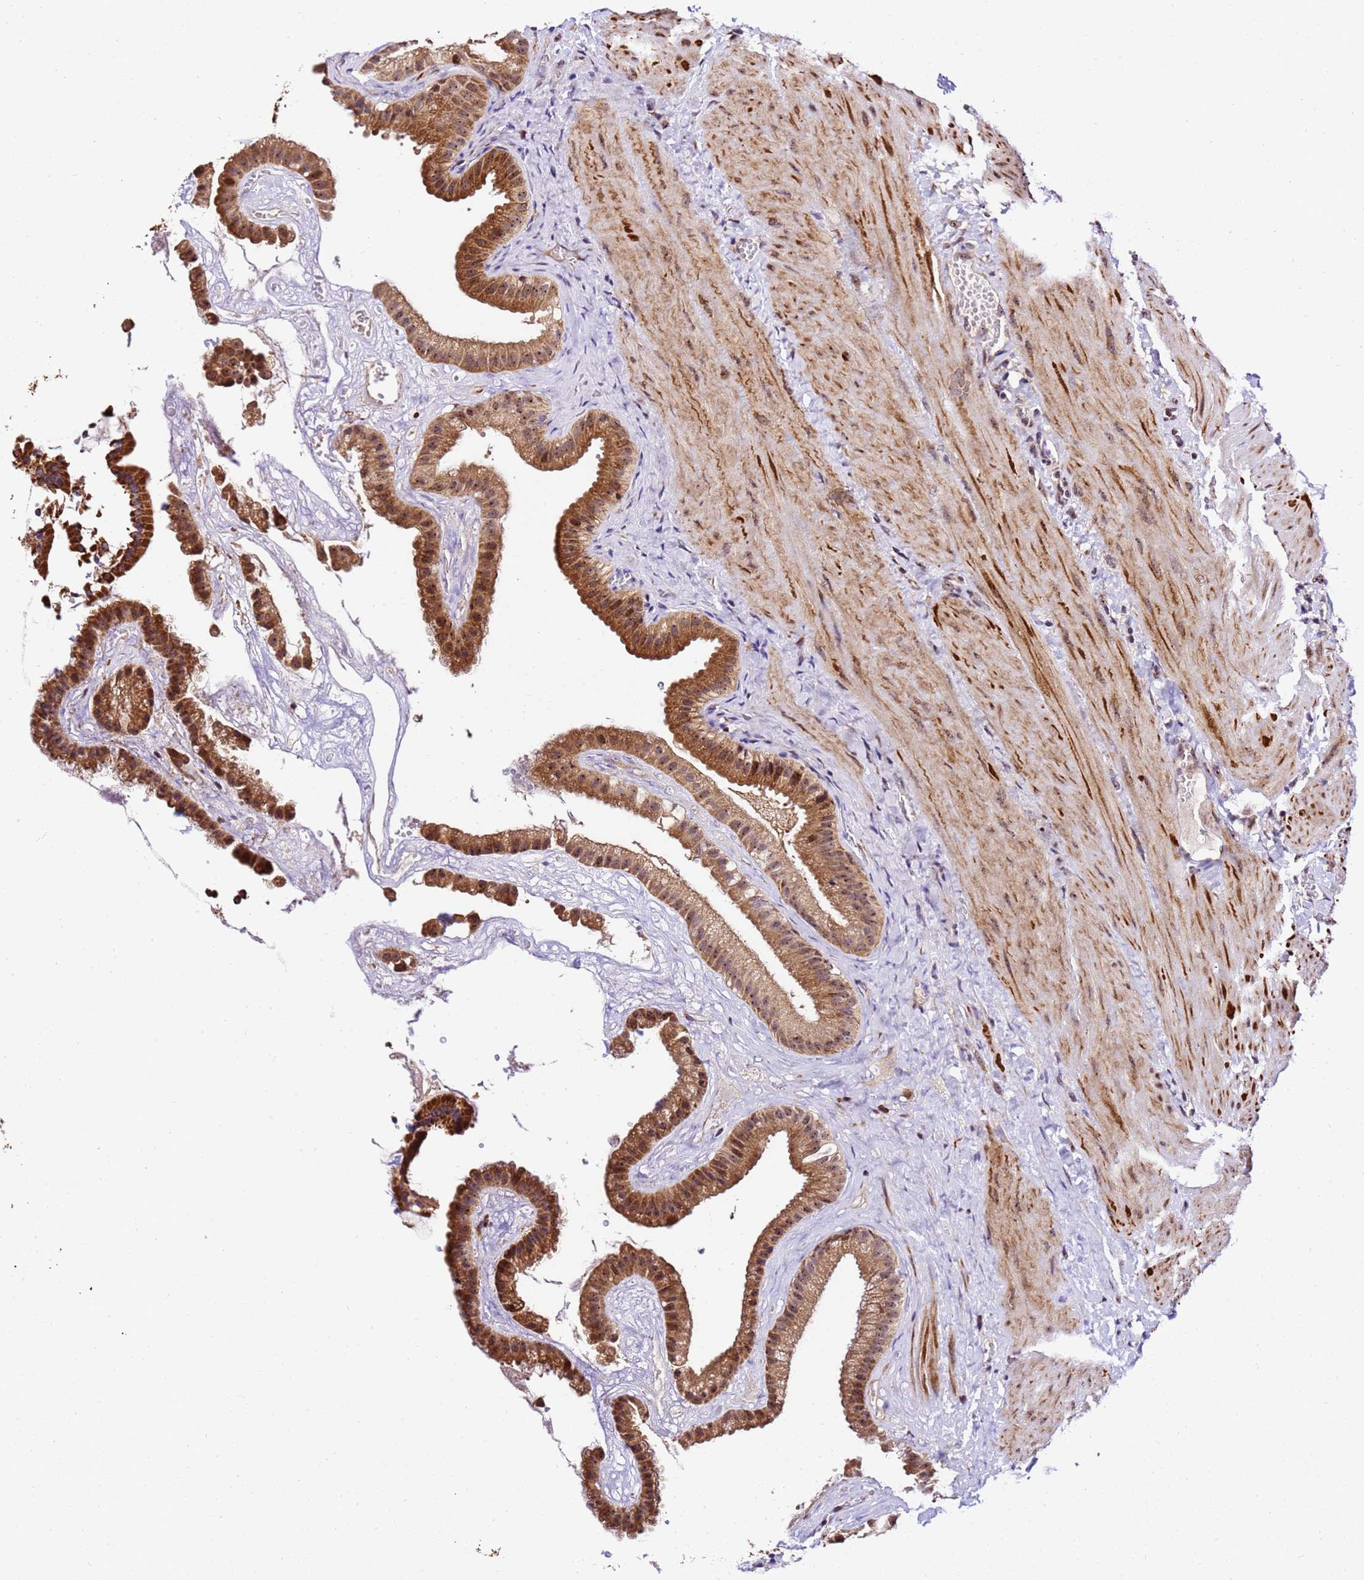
{"staining": {"intensity": "strong", "quantity": ">75%", "location": "cytoplasmic/membranous,nuclear"}, "tissue": "gallbladder", "cell_type": "Glandular cells", "image_type": "normal", "snomed": [{"axis": "morphology", "description": "Normal tissue, NOS"}, {"axis": "topography", "description": "Gallbladder"}], "caption": "Glandular cells reveal strong cytoplasmic/membranous,nuclear expression in about >75% of cells in normal gallbladder.", "gene": "SLX4IP", "patient": {"sex": "male", "age": 55}}